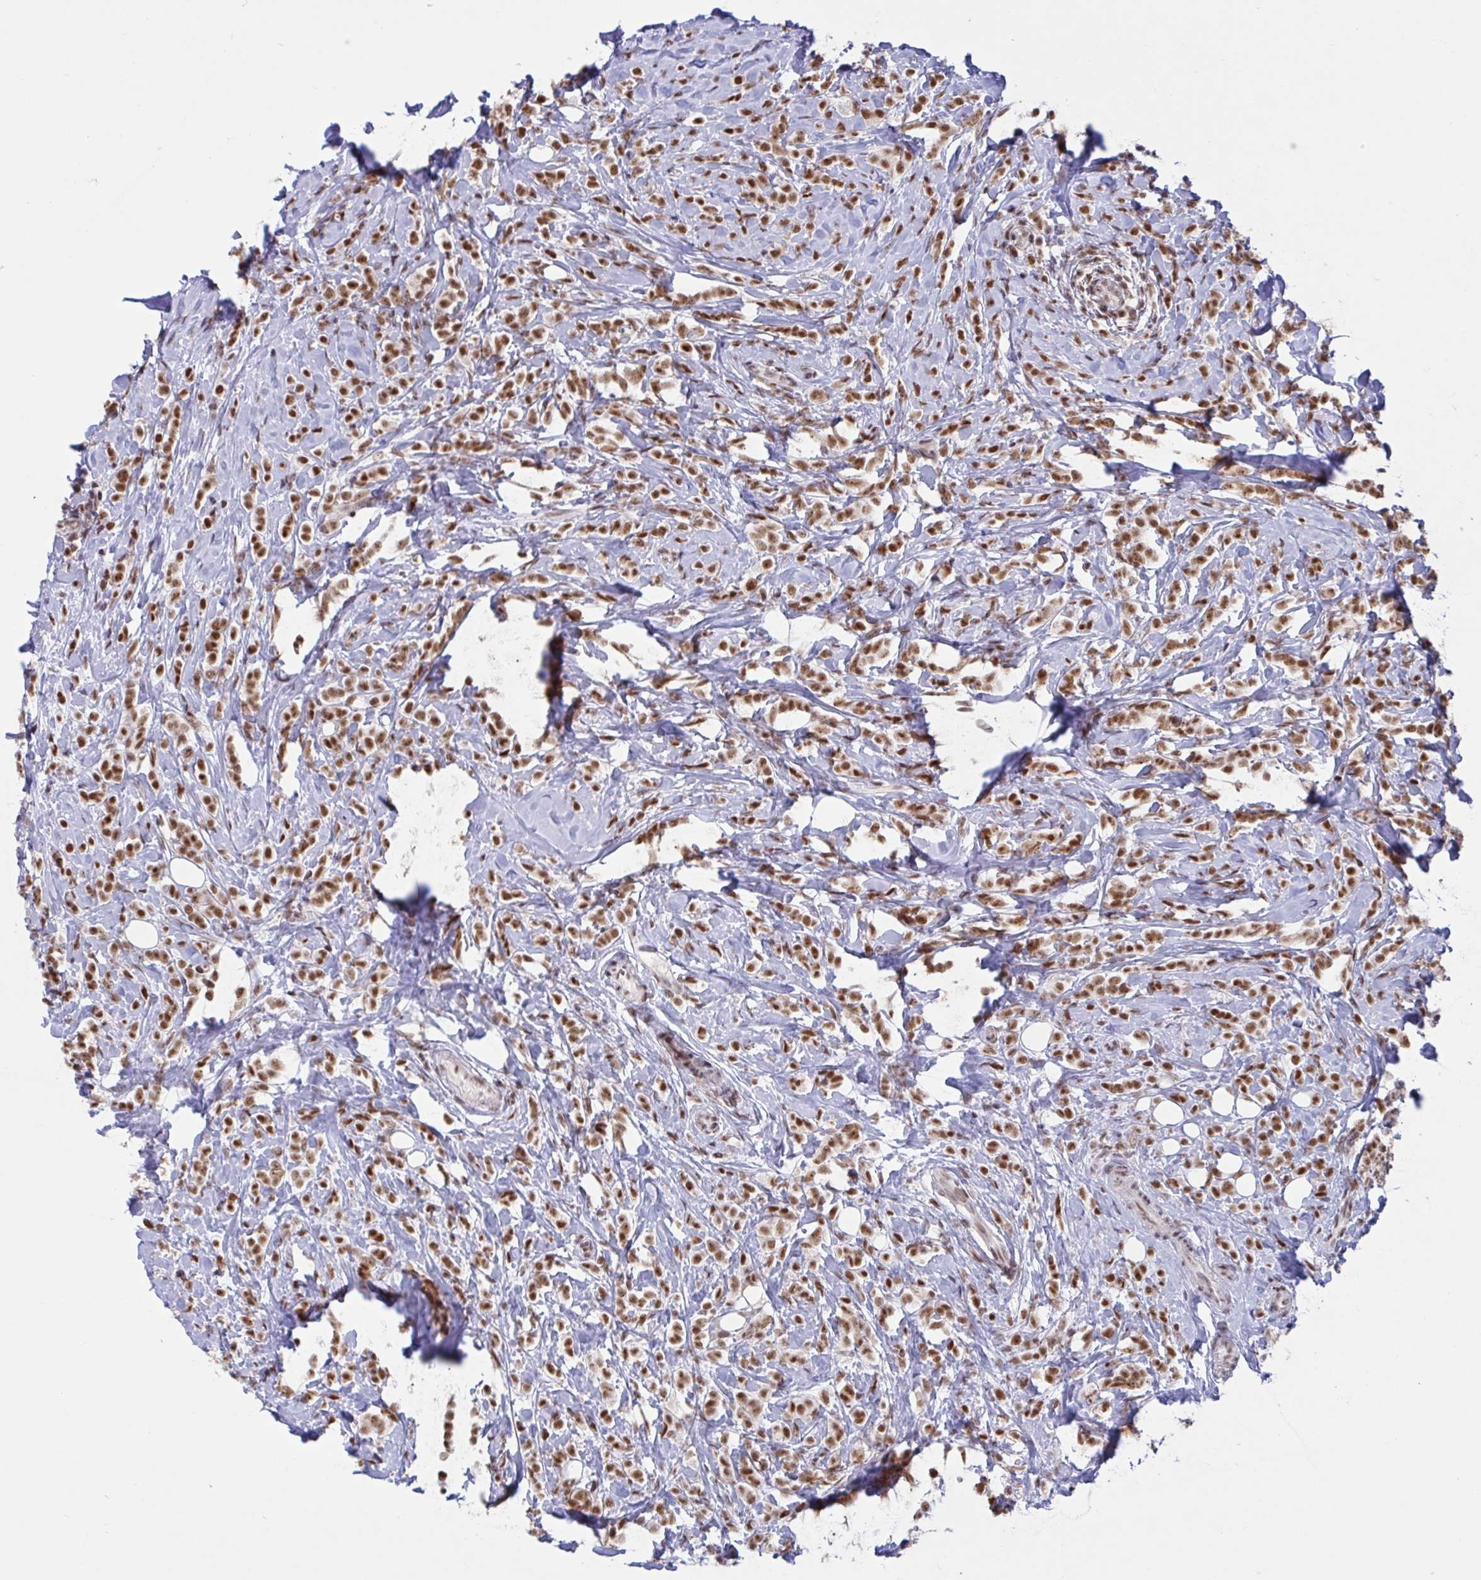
{"staining": {"intensity": "moderate", "quantity": ">75%", "location": "nuclear"}, "tissue": "breast cancer", "cell_type": "Tumor cells", "image_type": "cancer", "snomed": [{"axis": "morphology", "description": "Lobular carcinoma"}, {"axis": "topography", "description": "Breast"}], "caption": "IHC histopathology image of human breast lobular carcinoma stained for a protein (brown), which reveals medium levels of moderate nuclear staining in approximately >75% of tumor cells.", "gene": "PHF10", "patient": {"sex": "female", "age": 49}}